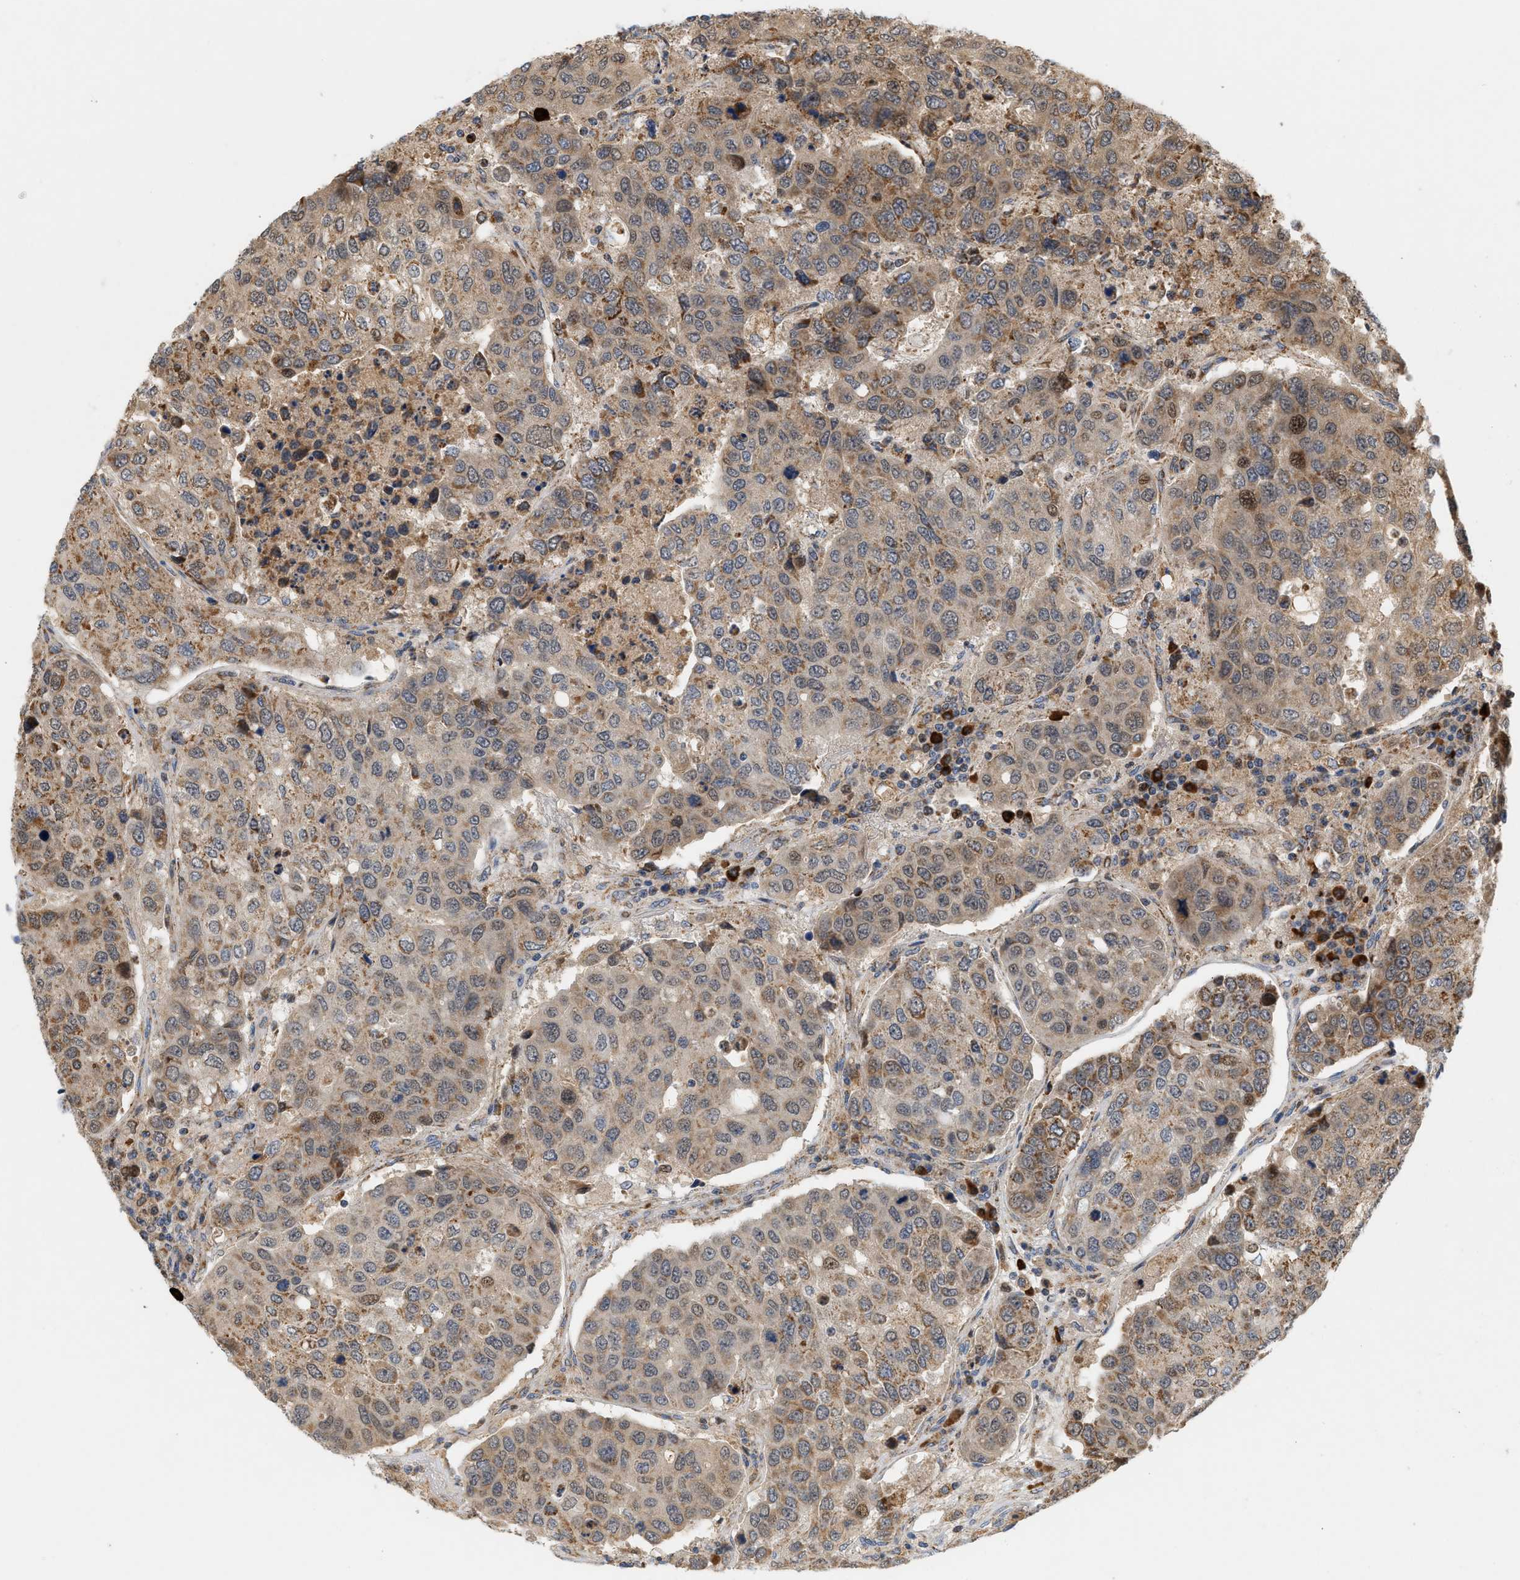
{"staining": {"intensity": "moderate", "quantity": "25%-75%", "location": "cytoplasmic/membranous"}, "tissue": "urothelial cancer", "cell_type": "Tumor cells", "image_type": "cancer", "snomed": [{"axis": "morphology", "description": "Urothelial carcinoma, High grade"}, {"axis": "topography", "description": "Lymph node"}, {"axis": "topography", "description": "Urinary bladder"}], "caption": "A micrograph showing moderate cytoplasmic/membranous positivity in about 25%-75% of tumor cells in urothelial carcinoma (high-grade), as visualized by brown immunohistochemical staining.", "gene": "MCU", "patient": {"sex": "male", "age": 51}}